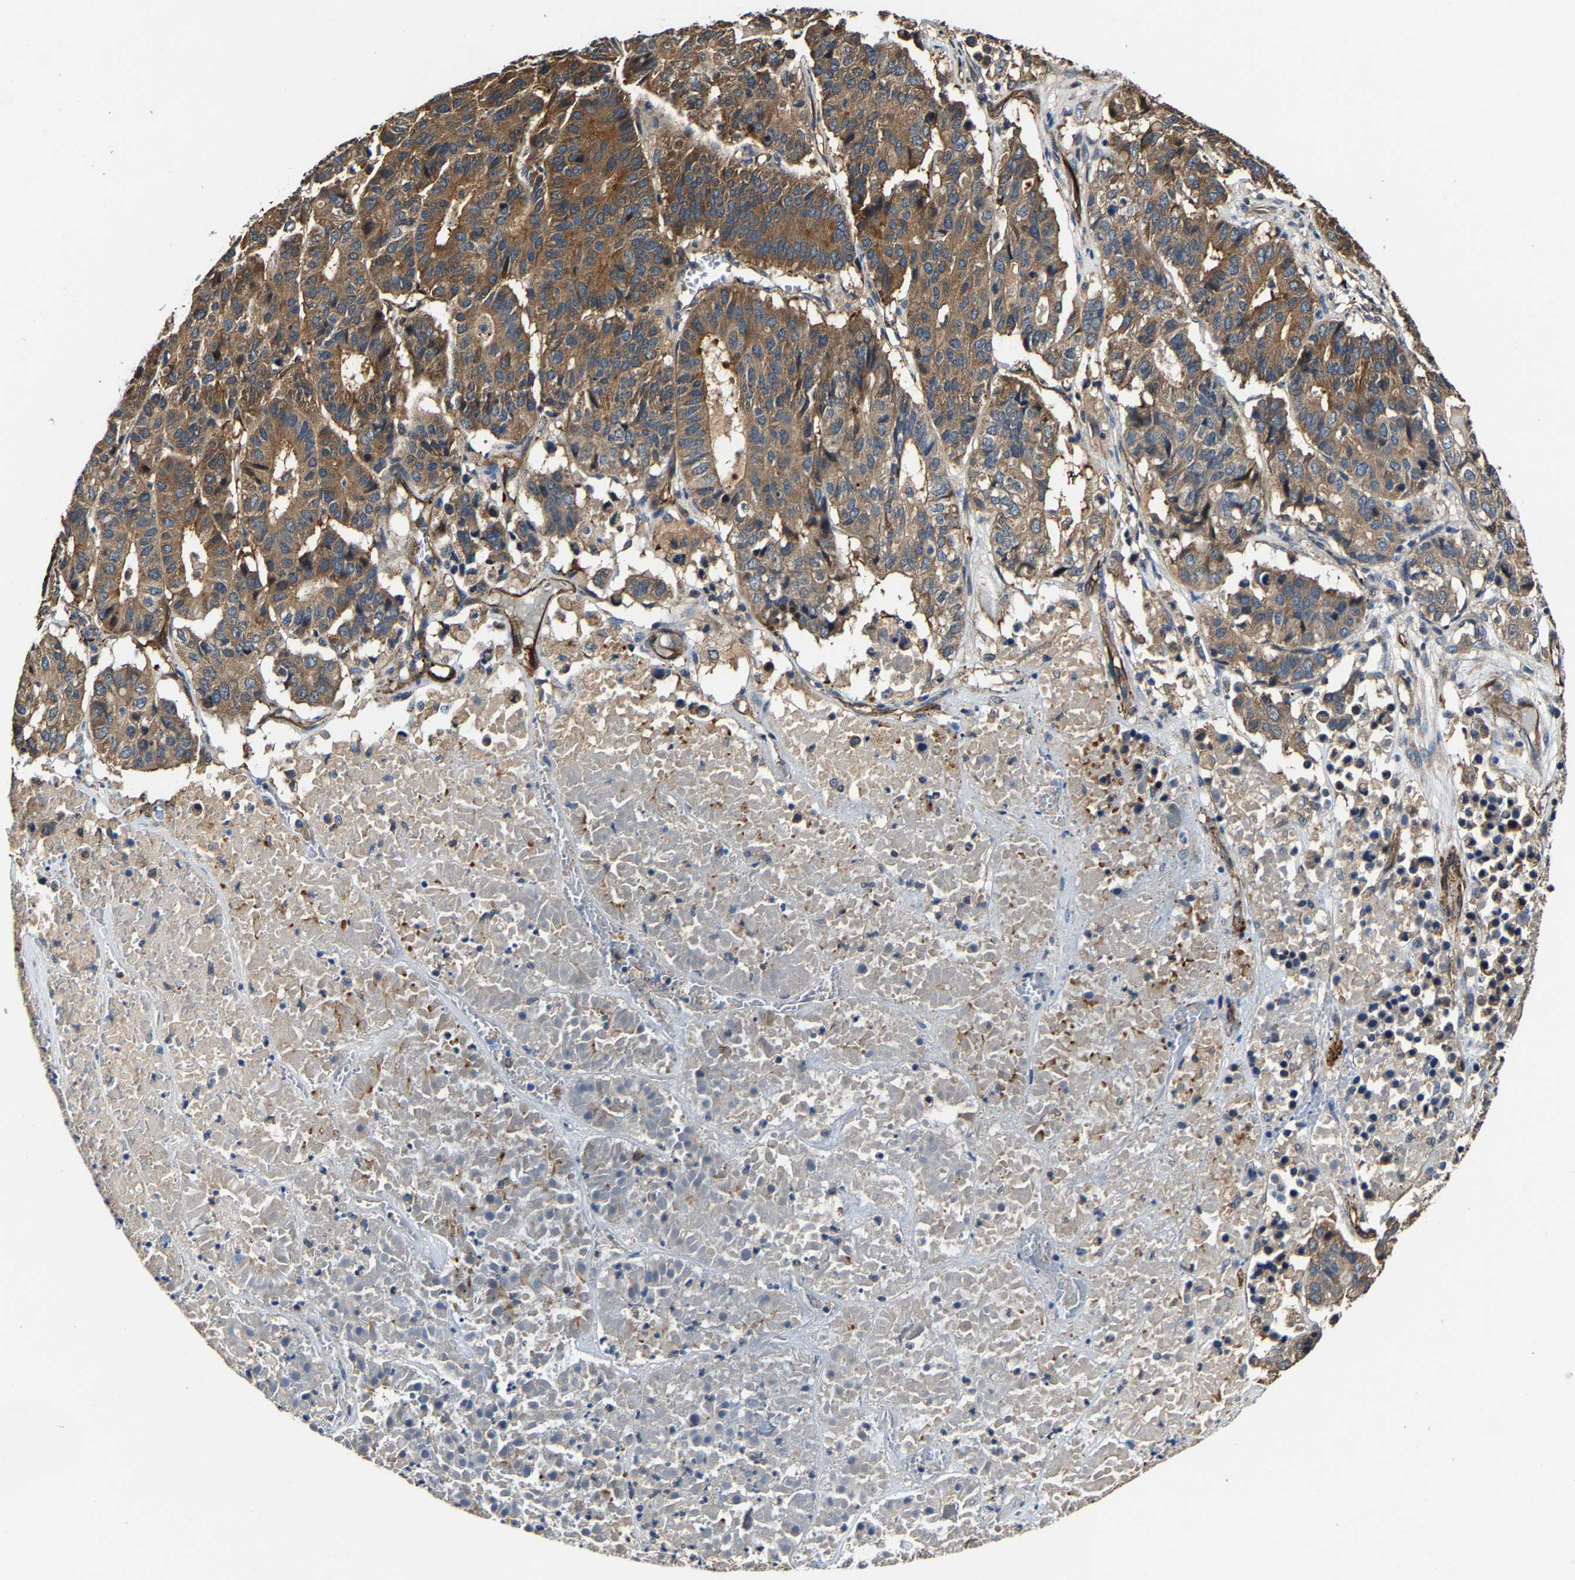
{"staining": {"intensity": "moderate", "quantity": ">75%", "location": "cytoplasmic/membranous"}, "tissue": "pancreatic cancer", "cell_type": "Tumor cells", "image_type": "cancer", "snomed": [{"axis": "morphology", "description": "Adenocarcinoma, NOS"}, {"axis": "topography", "description": "Pancreas"}], "caption": "A high-resolution image shows immunohistochemistry (IHC) staining of pancreatic cancer (adenocarcinoma), which reveals moderate cytoplasmic/membranous positivity in approximately >75% of tumor cells. (DAB = brown stain, brightfield microscopy at high magnification).", "gene": "GFRA3", "patient": {"sex": "male", "age": 50}}